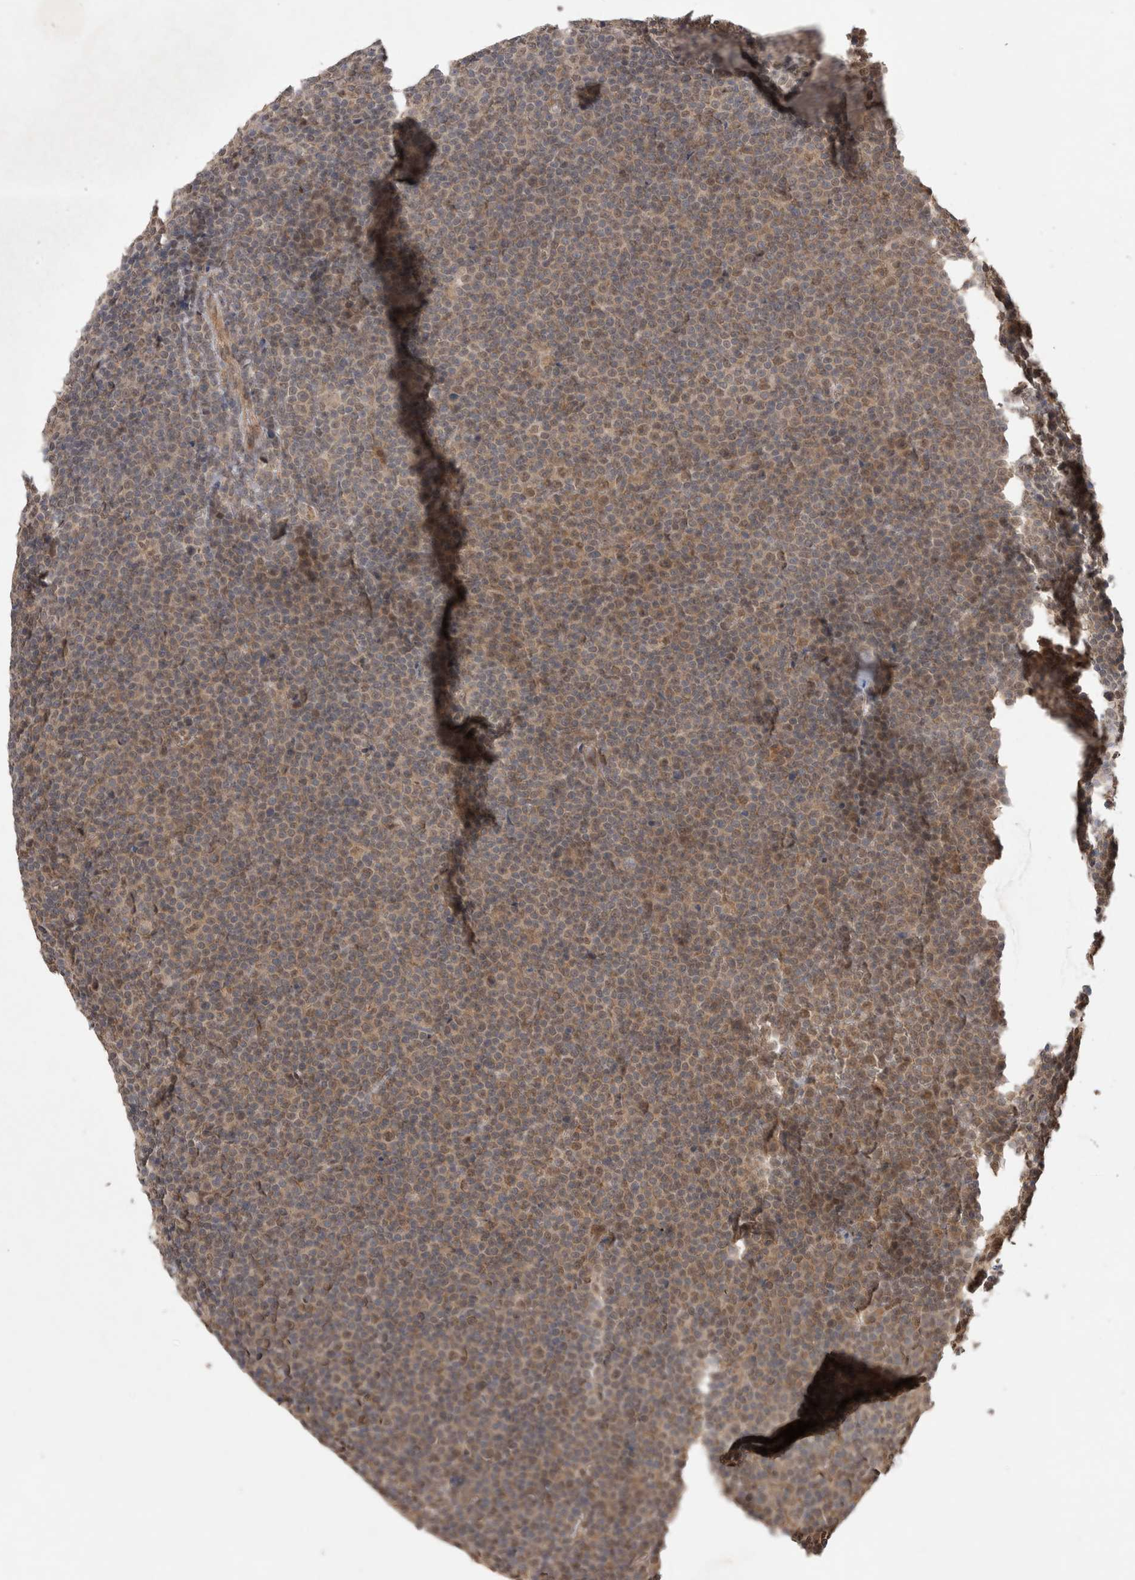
{"staining": {"intensity": "weak", "quantity": "25%-75%", "location": "cytoplasmic/membranous,nuclear"}, "tissue": "lymphoma", "cell_type": "Tumor cells", "image_type": "cancer", "snomed": [{"axis": "morphology", "description": "Malignant lymphoma, non-Hodgkin's type, Low grade"}, {"axis": "topography", "description": "Lymph node"}], "caption": "An image showing weak cytoplasmic/membranous and nuclear positivity in about 25%-75% of tumor cells in lymphoma, as visualized by brown immunohistochemical staining.", "gene": "WIPF2", "patient": {"sex": "female", "age": 67}}